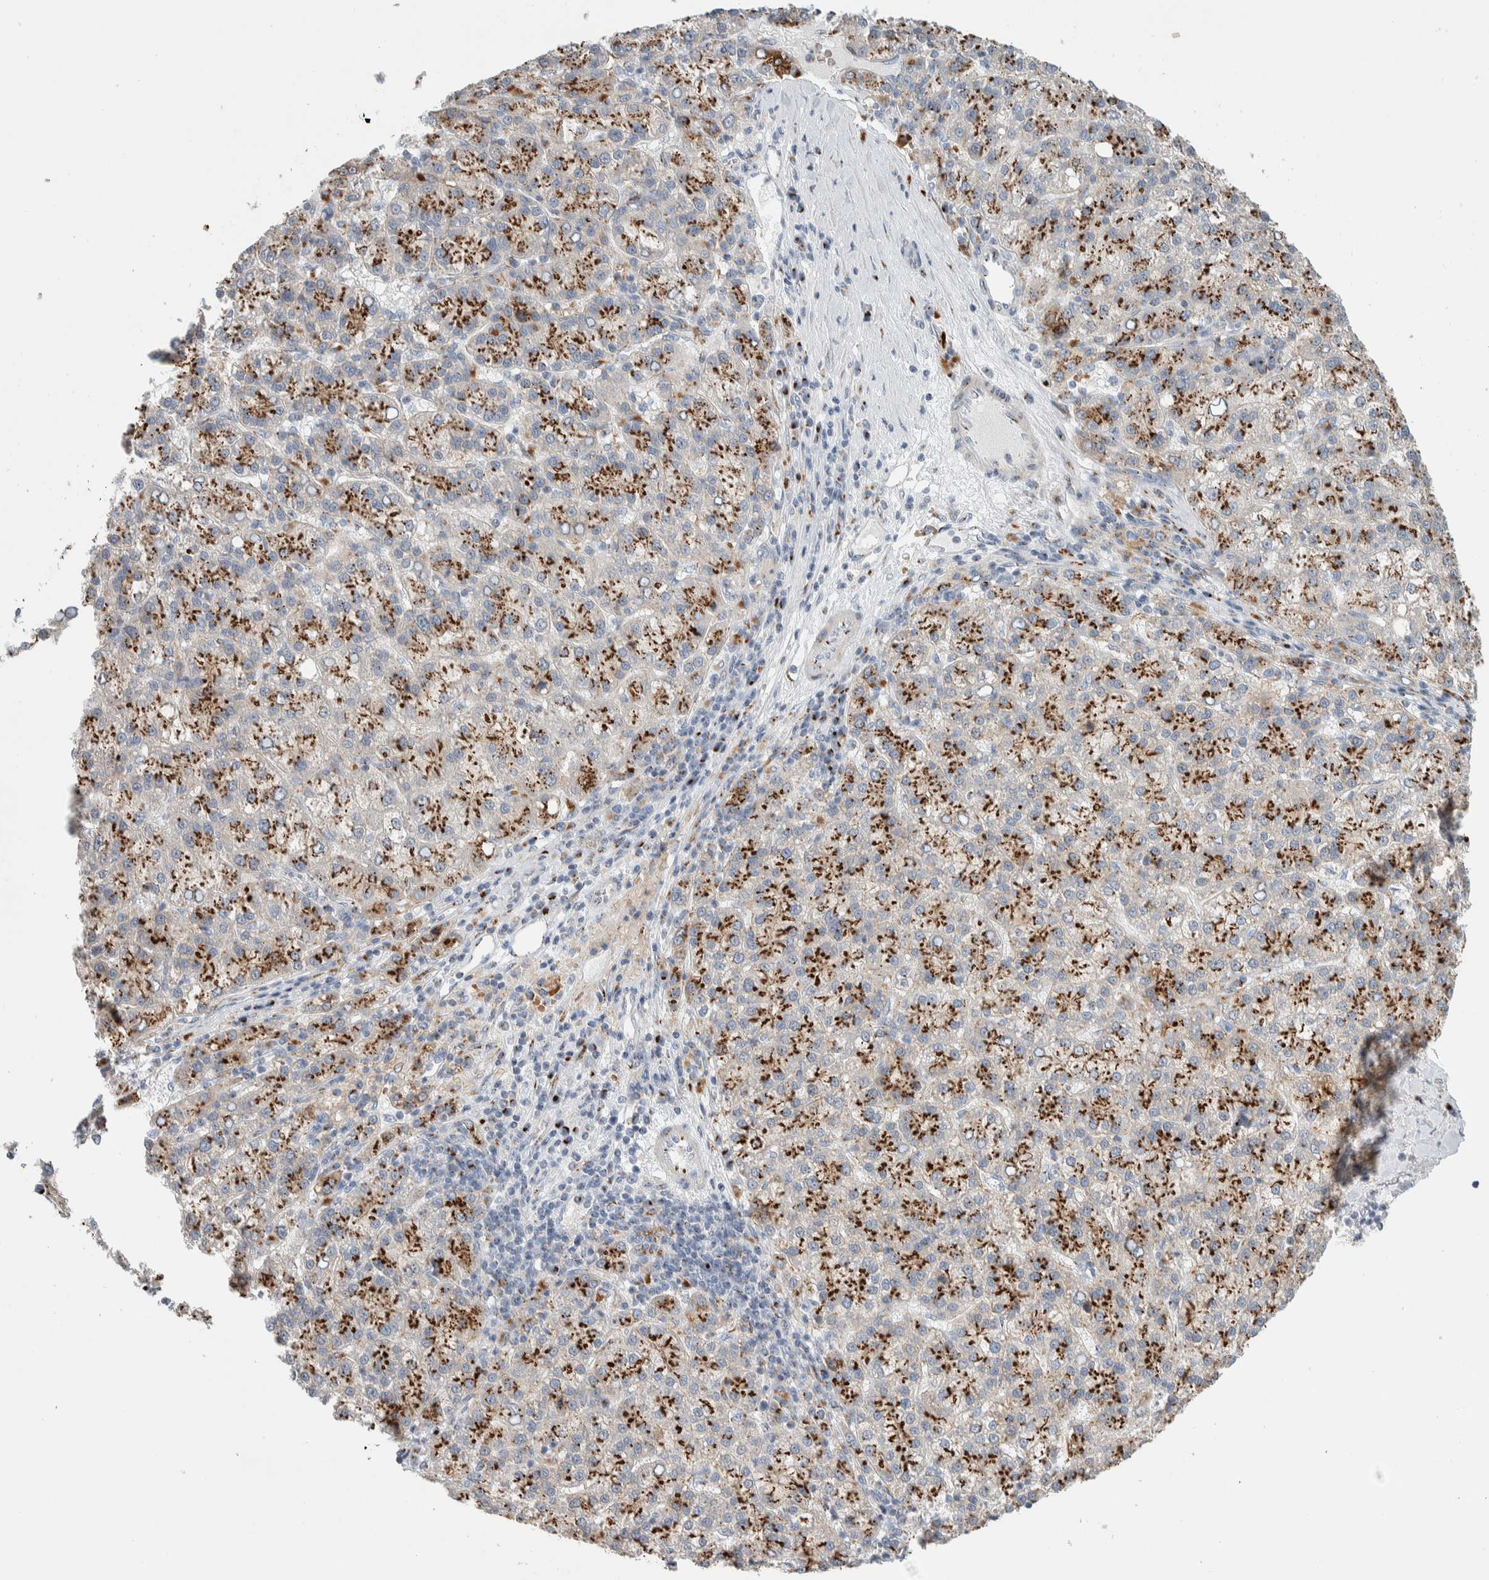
{"staining": {"intensity": "moderate", "quantity": ">75%", "location": "cytoplasmic/membranous"}, "tissue": "liver cancer", "cell_type": "Tumor cells", "image_type": "cancer", "snomed": [{"axis": "morphology", "description": "Carcinoma, Hepatocellular, NOS"}, {"axis": "topography", "description": "Liver"}], "caption": "Immunohistochemical staining of human liver cancer (hepatocellular carcinoma) exhibits medium levels of moderate cytoplasmic/membranous staining in approximately >75% of tumor cells.", "gene": "SLC38A10", "patient": {"sex": "female", "age": 58}}